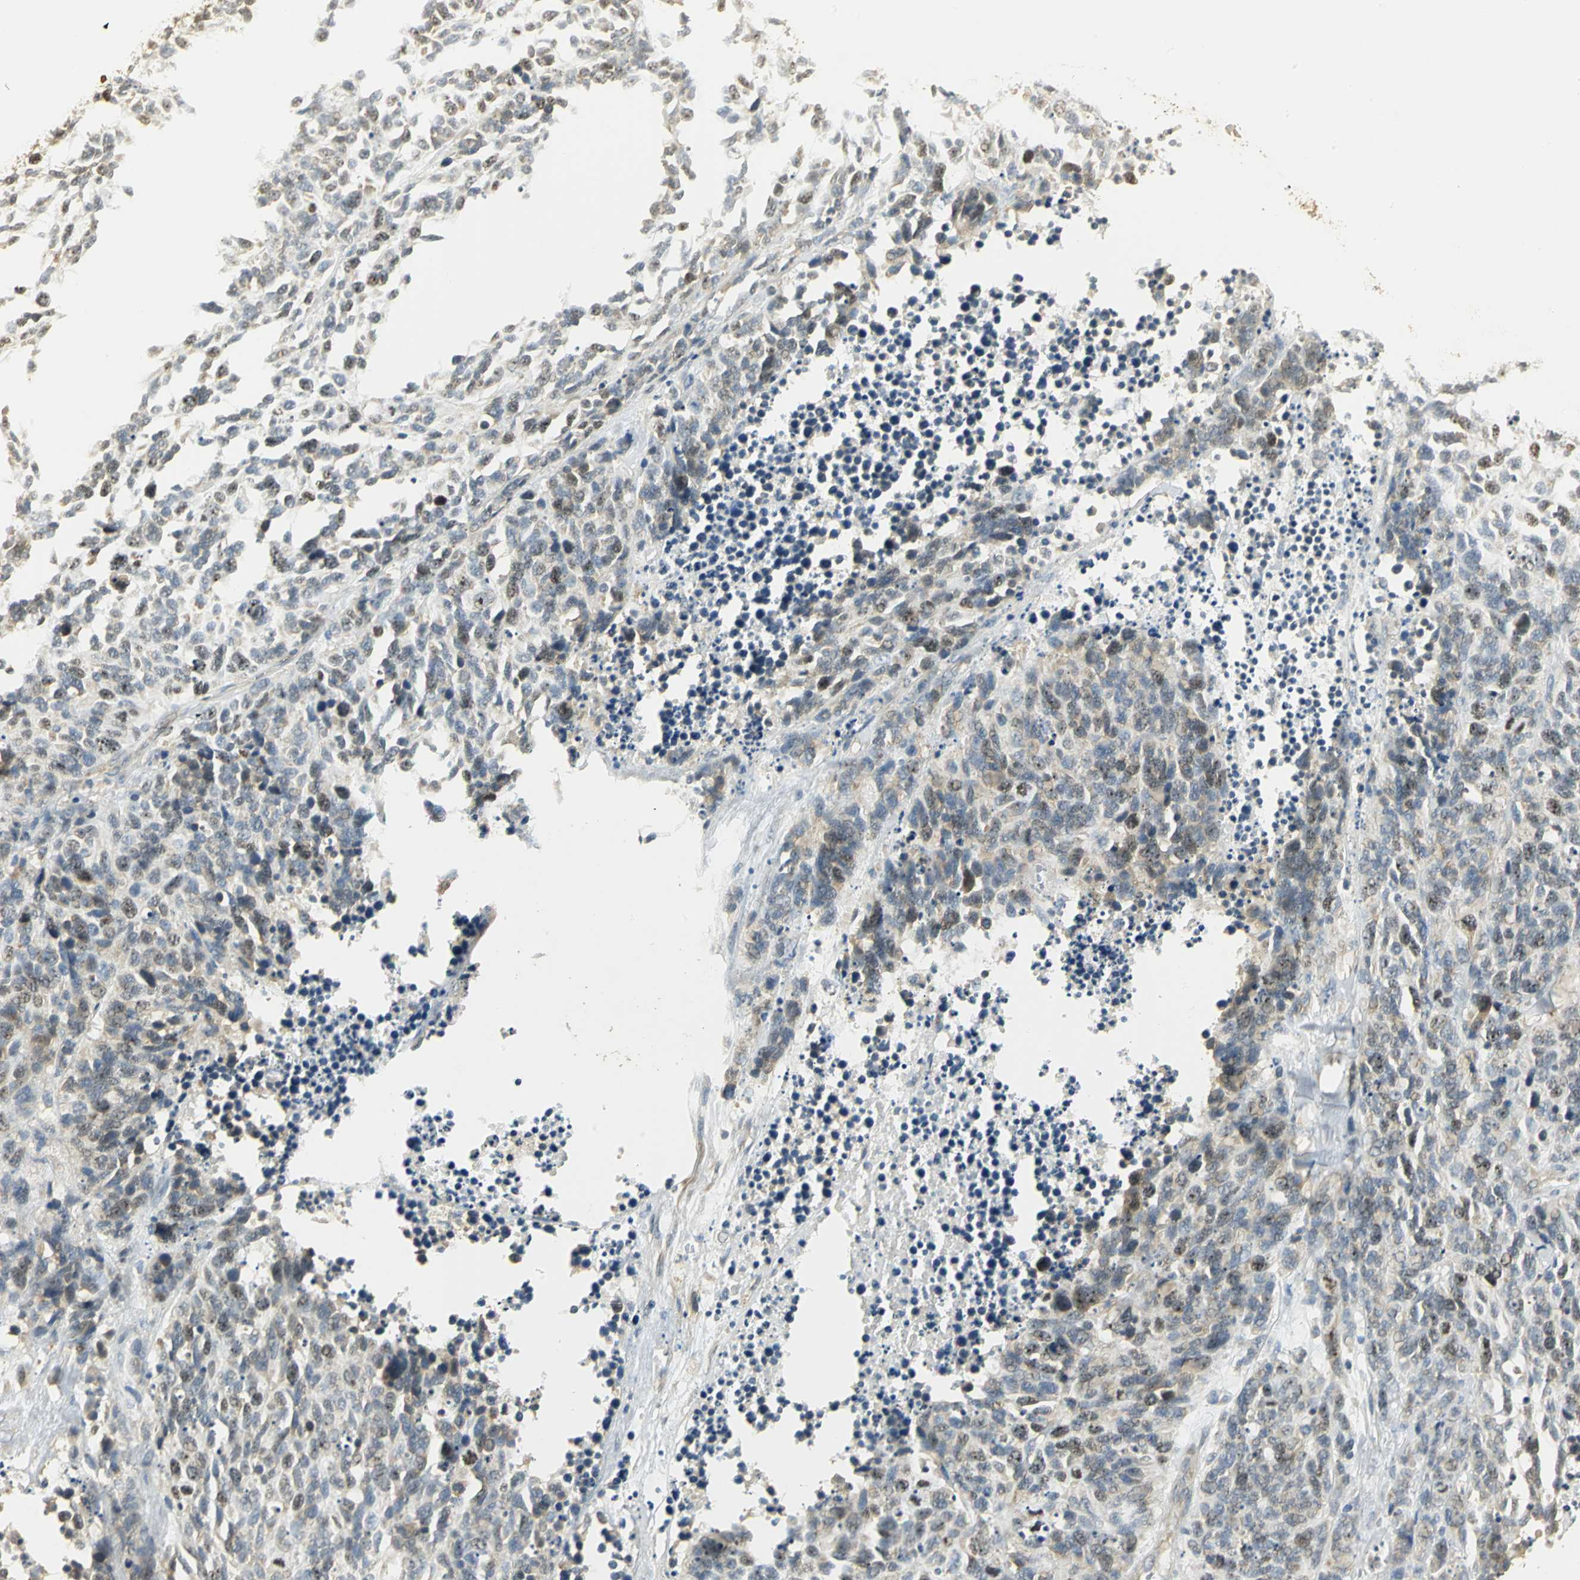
{"staining": {"intensity": "moderate", "quantity": ">75%", "location": "cytoplasmic/membranous,nuclear"}, "tissue": "lung cancer", "cell_type": "Tumor cells", "image_type": "cancer", "snomed": [{"axis": "morphology", "description": "Neoplasm, malignant, NOS"}, {"axis": "topography", "description": "Lung"}], "caption": "A brown stain highlights moderate cytoplasmic/membranous and nuclear staining of a protein in lung cancer (malignant neoplasm) tumor cells.", "gene": "RARS1", "patient": {"sex": "female", "age": 58}}